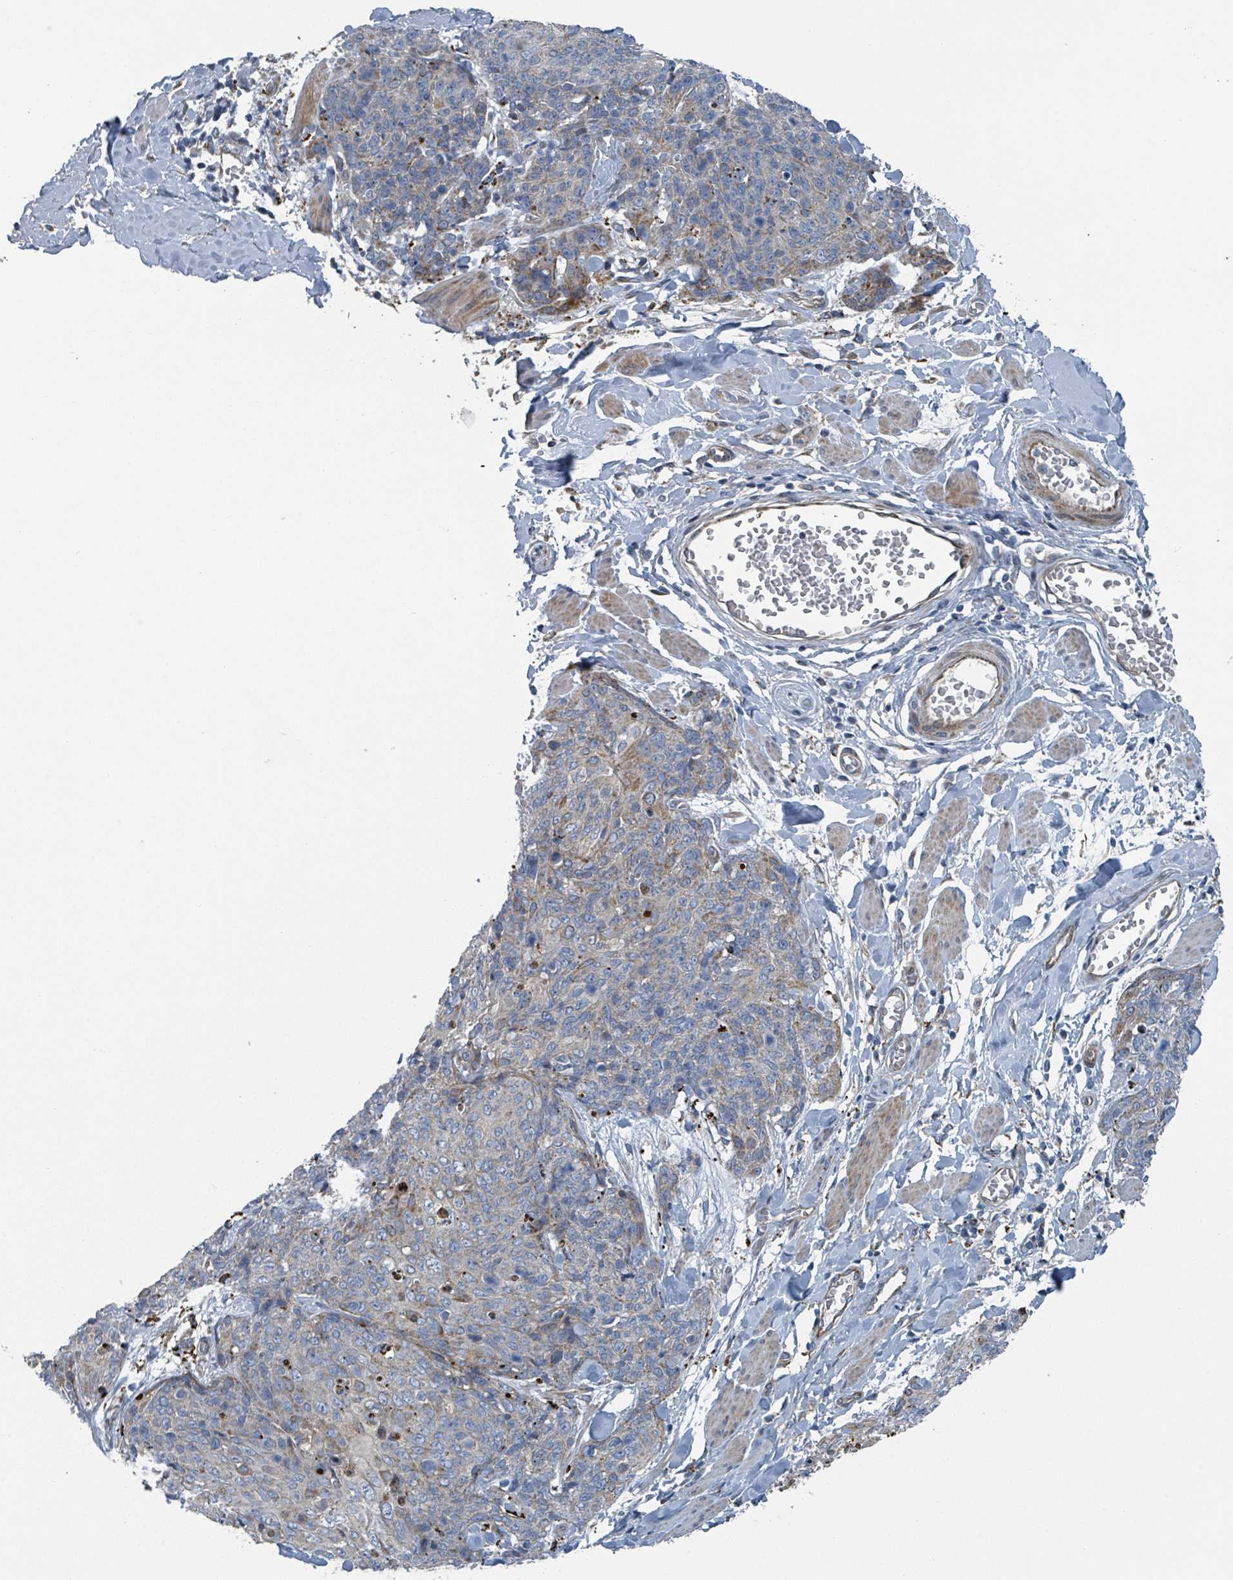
{"staining": {"intensity": "moderate", "quantity": "<25%", "location": "cytoplasmic/membranous"}, "tissue": "skin cancer", "cell_type": "Tumor cells", "image_type": "cancer", "snomed": [{"axis": "morphology", "description": "Squamous cell carcinoma, NOS"}, {"axis": "topography", "description": "Skin"}, {"axis": "topography", "description": "Vulva"}], "caption": "Protein expression analysis of skin cancer shows moderate cytoplasmic/membranous positivity in approximately <25% of tumor cells.", "gene": "DIPK2A", "patient": {"sex": "female", "age": 85}}